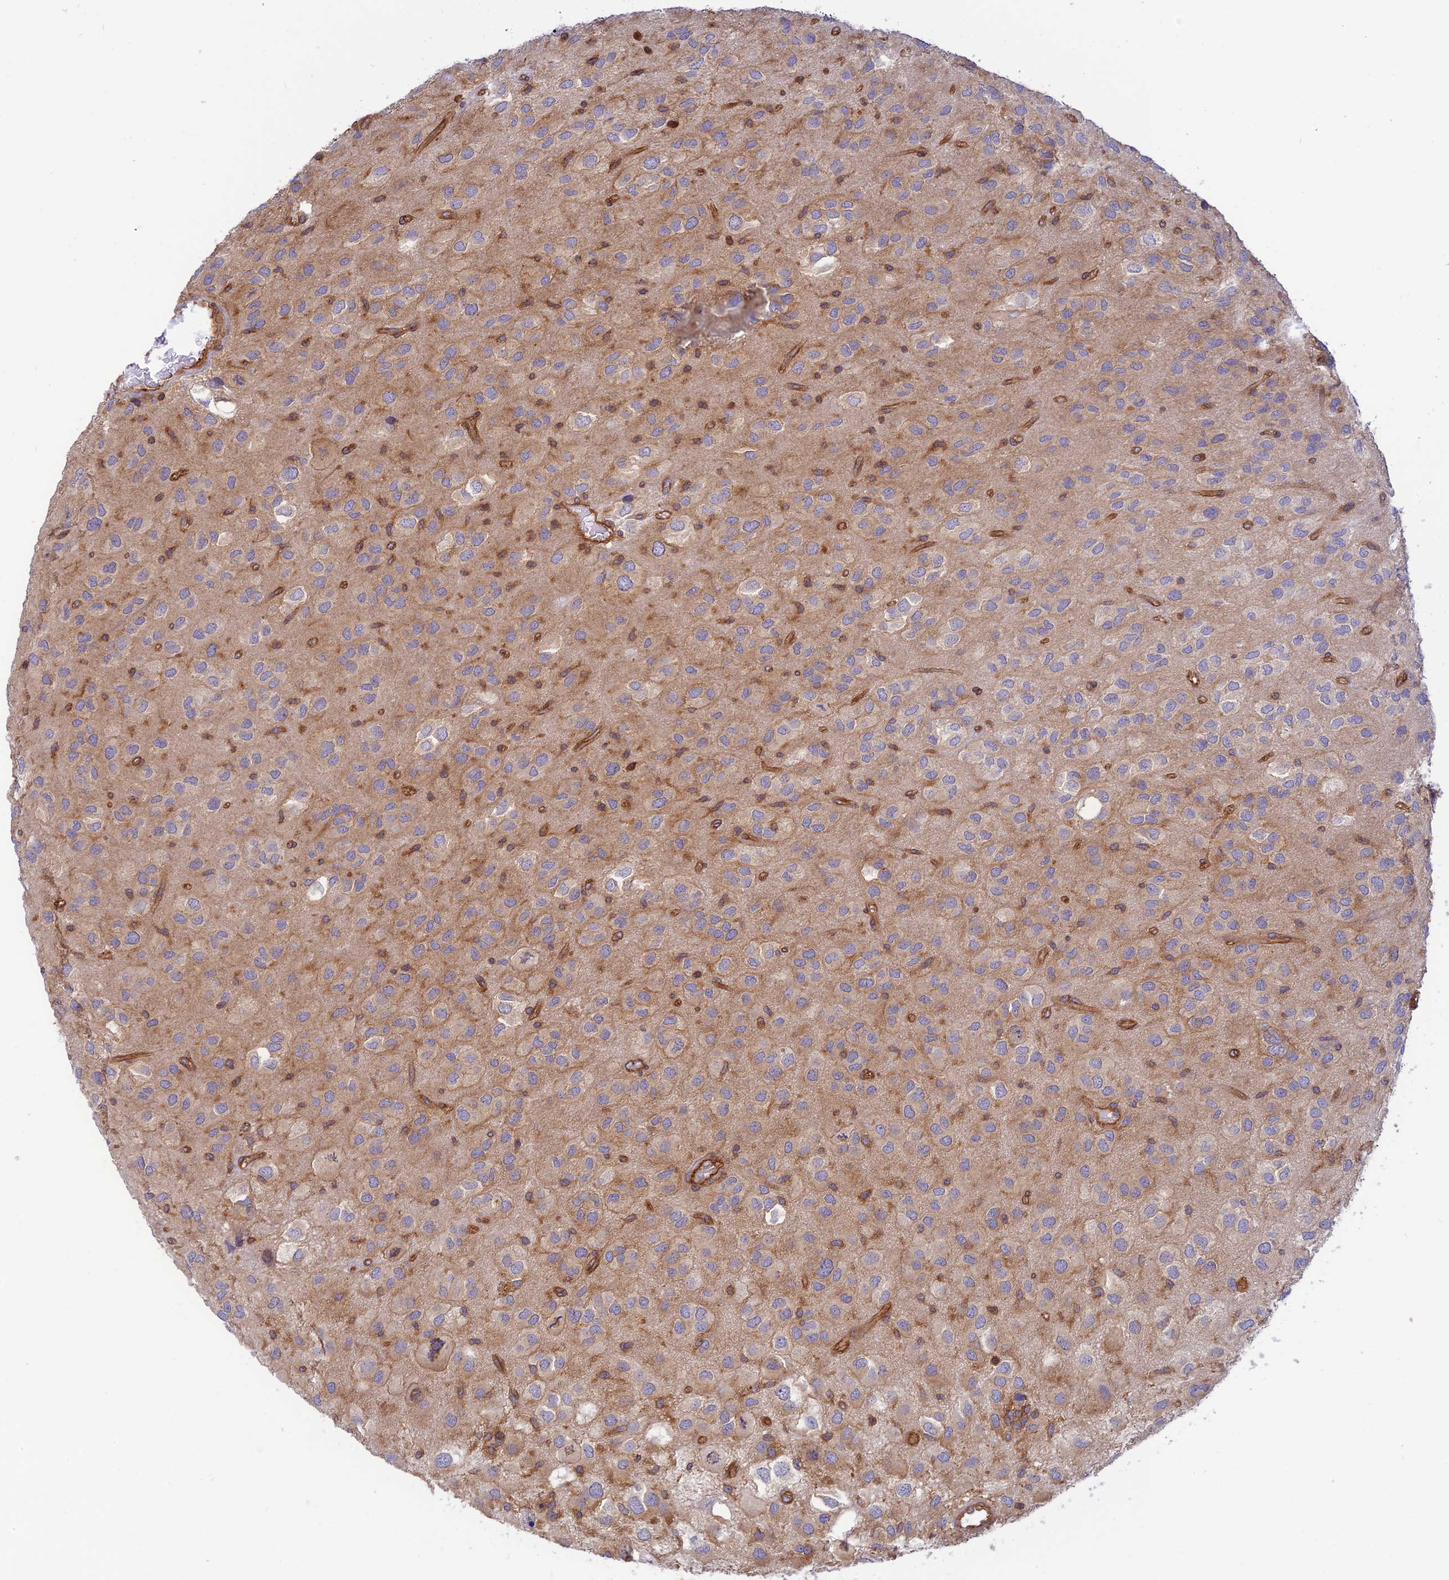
{"staining": {"intensity": "weak", "quantity": "<25%", "location": "cytoplasmic/membranous"}, "tissue": "glioma", "cell_type": "Tumor cells", "image_type": "cancer", "snomed": [{"axis": "morphology", "description": "Glioma, malignant, Low grade"}, {"axis": "topography", "description": "Brain"}], "caption": "Tumor cells show no significant protein expression in low-grade glioma (malignant).", "gene": "PPP1R12C", "patient": {"sex": "male", "age": 66}}